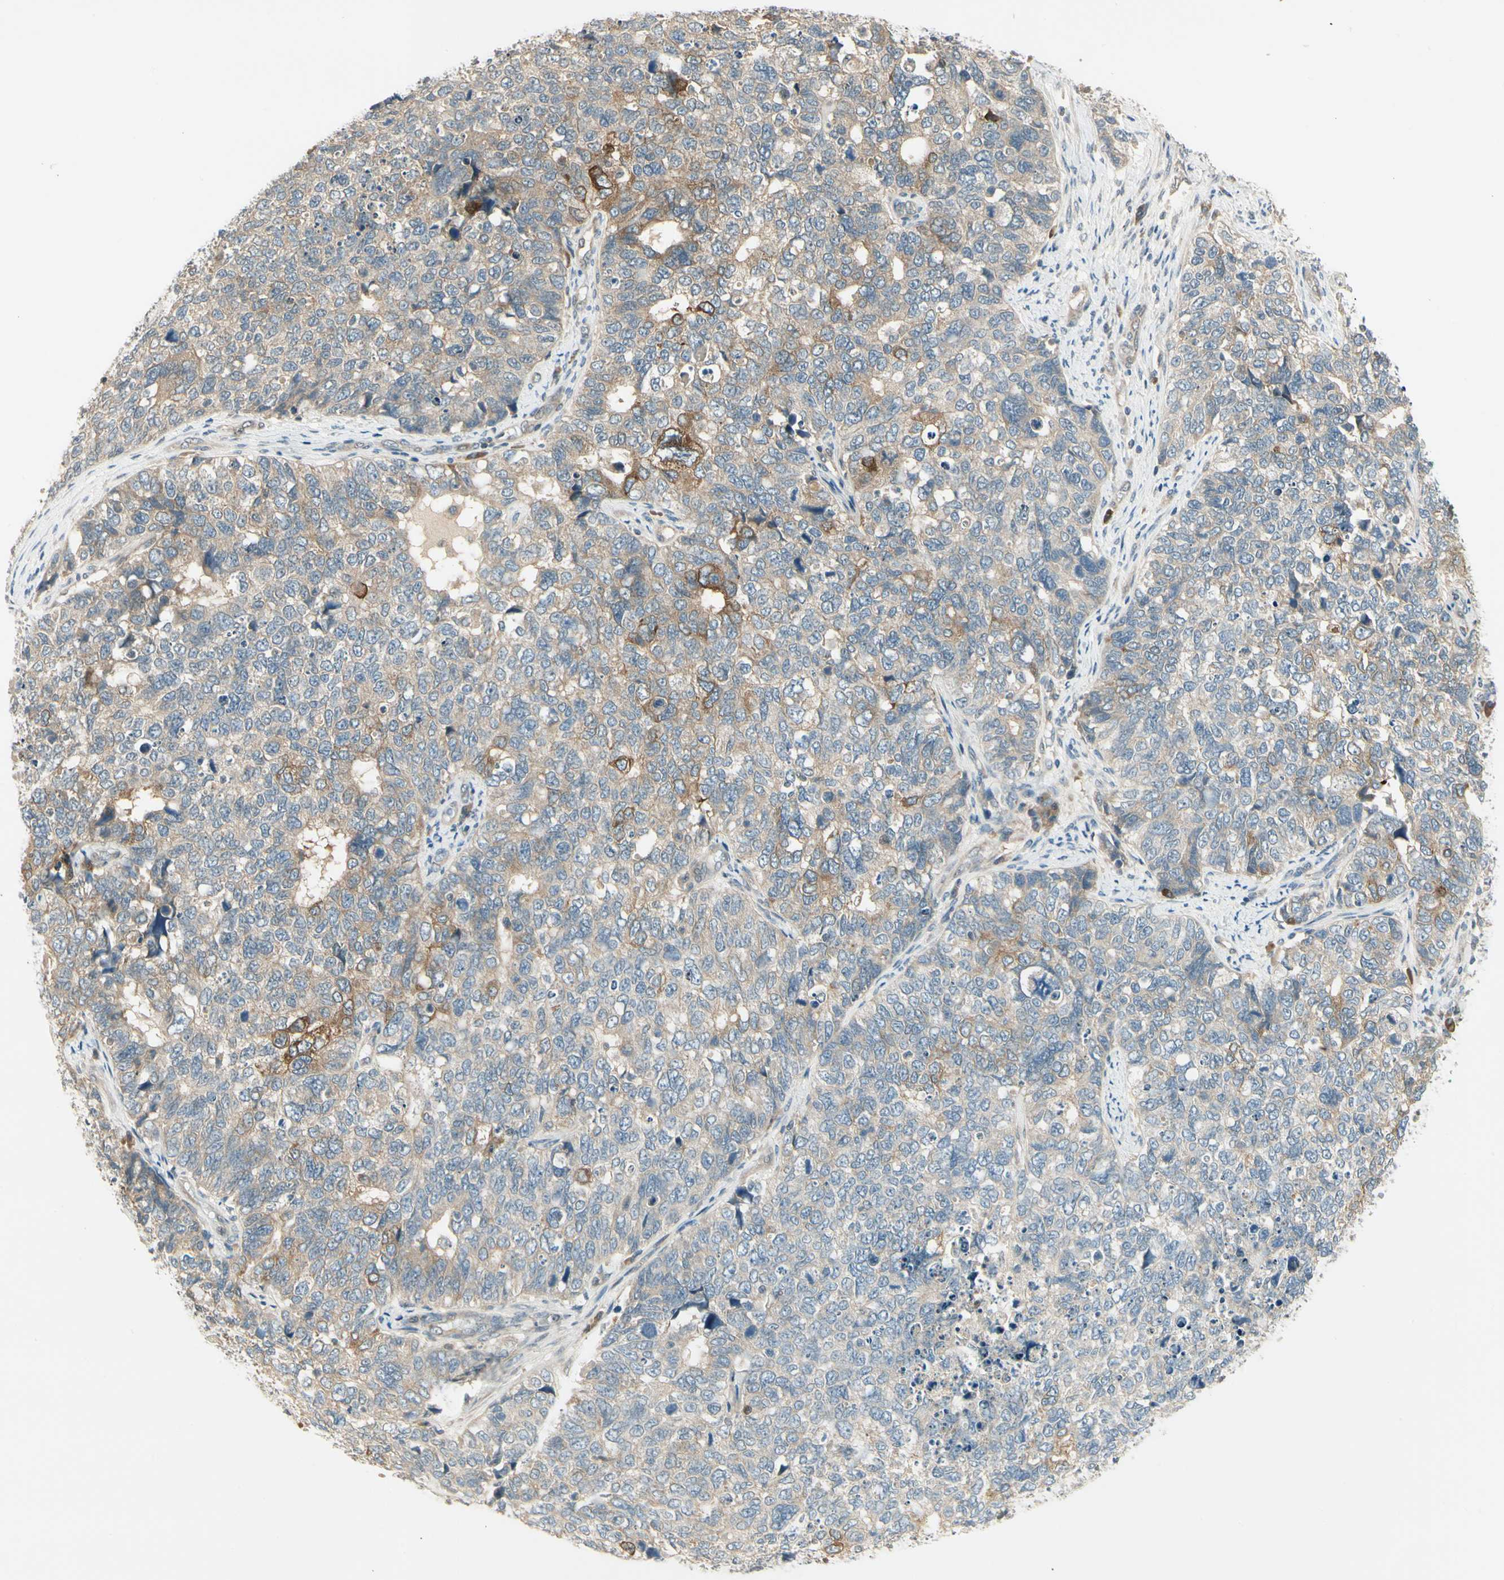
{"staining": {"intensity": "weak", "quantity": "25%-75%", "location": "cytoplasmic/membranous"}, "tissue": "cervical cancer", "cell_type": "Tumor cells", "image_type": "cancer", "snomed": [{"axis": "morphology", "description": "Squamous cell carcinoma, NOS"}, {"axis": "topography", "description": "Cervix"}], "caption": "Tumor cells exhibit low levels of weak cytoplasmic/membranous positivity in about 25%-75% of cells in cervical squamous cell carcinoma. The staining is performed using DAB (3,3'-diaminobenzidine) brown chromogen to label protein expression. The nuclei are counter-stained blue using hematoxylin.", "gene": "EPHB3", "patient": {"sex": "female", "age": 63}}